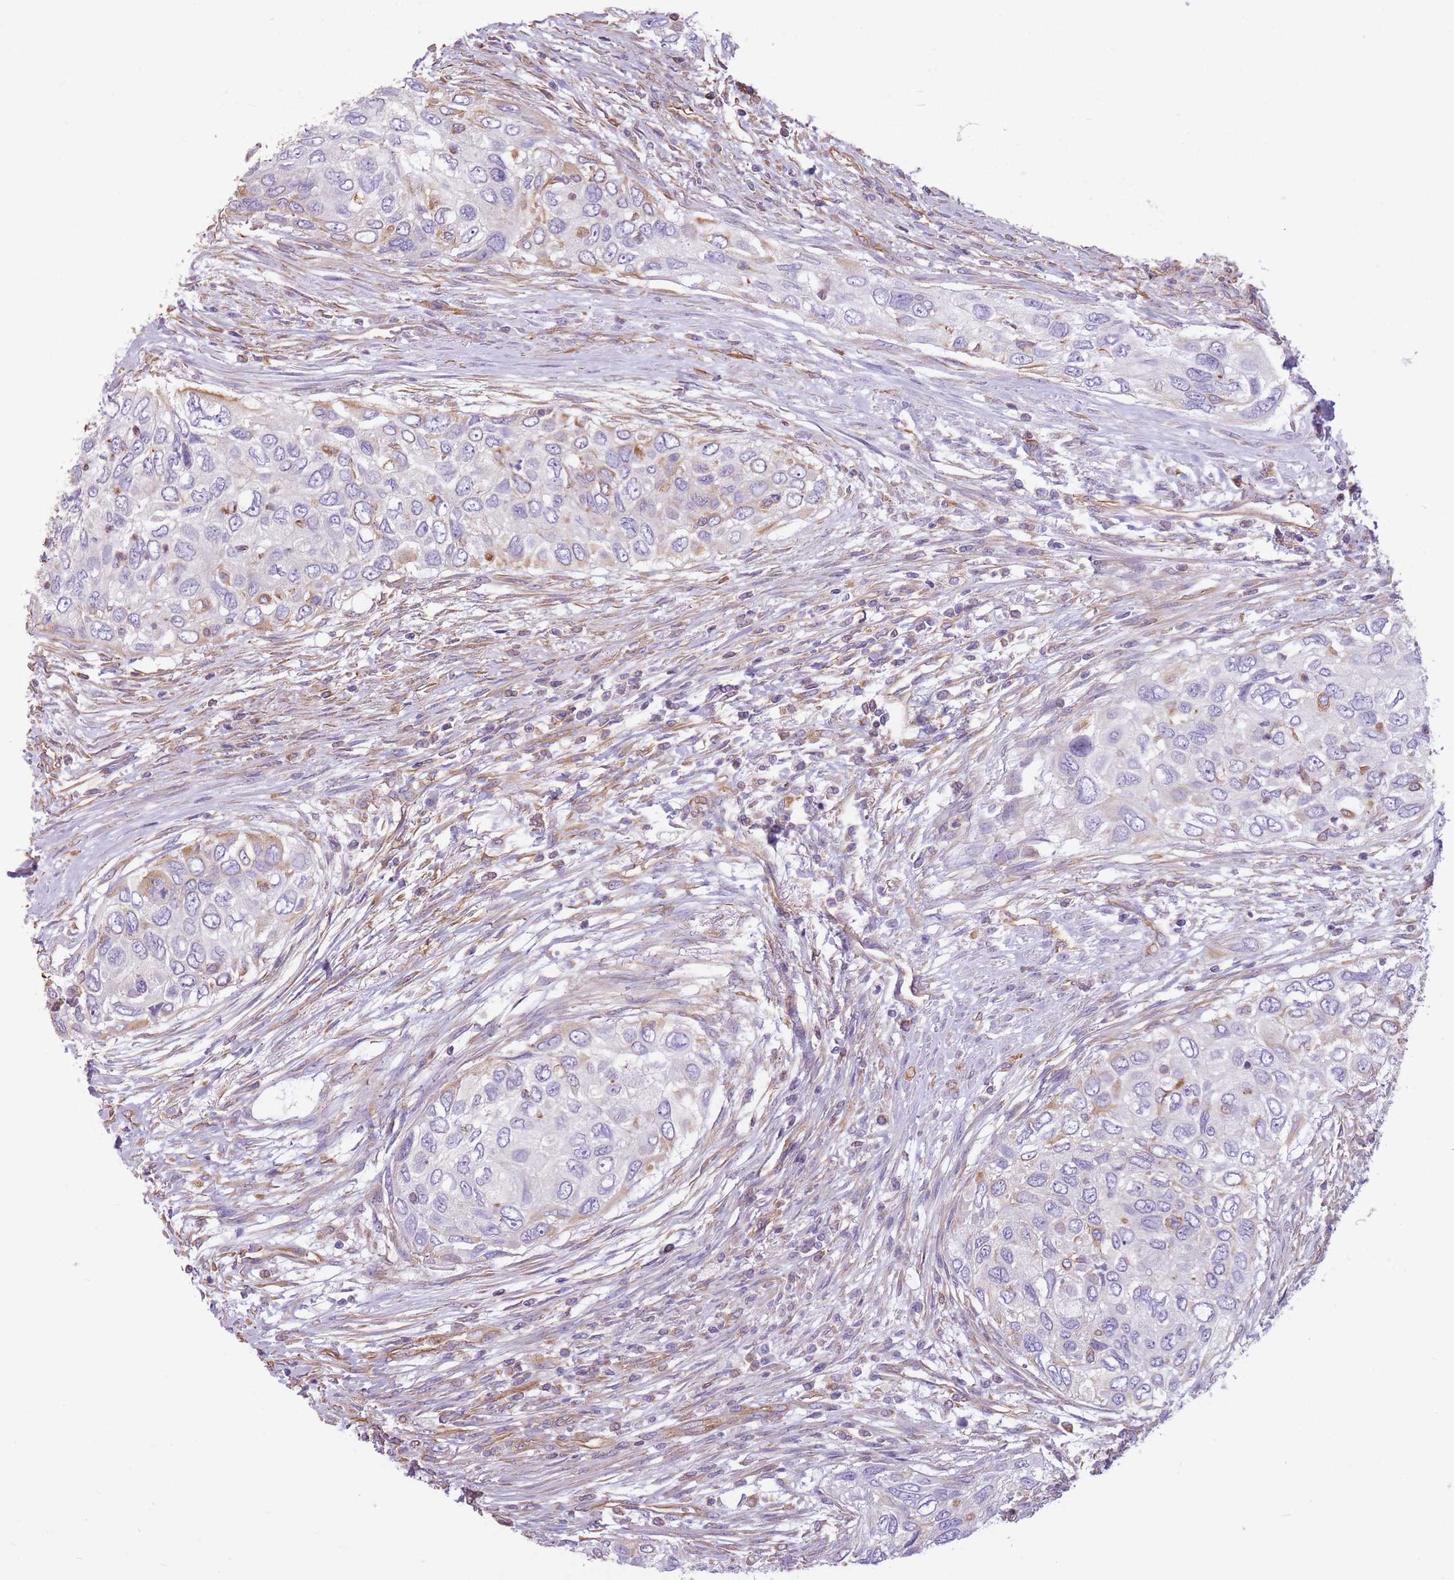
{"staining": {"intensity": "weak", "quantity": "<25%", "location": "cytoplasmic/membranous"}, "tissue": "urothelial cancer", "cell_type": "Tumor cells", "image_type": "cancer", "snomed": [{"axis": "morphology", "description": "Urothelial carcinoma, High grade"}, {"axis": "topography", "description": "Urinary bladder"}], "caption": "The histopathology image shows no significant staining in tumor cells of urothelial cancer.", "gene": "ADD1", "patient": {"sex": "female", "age": 60}}